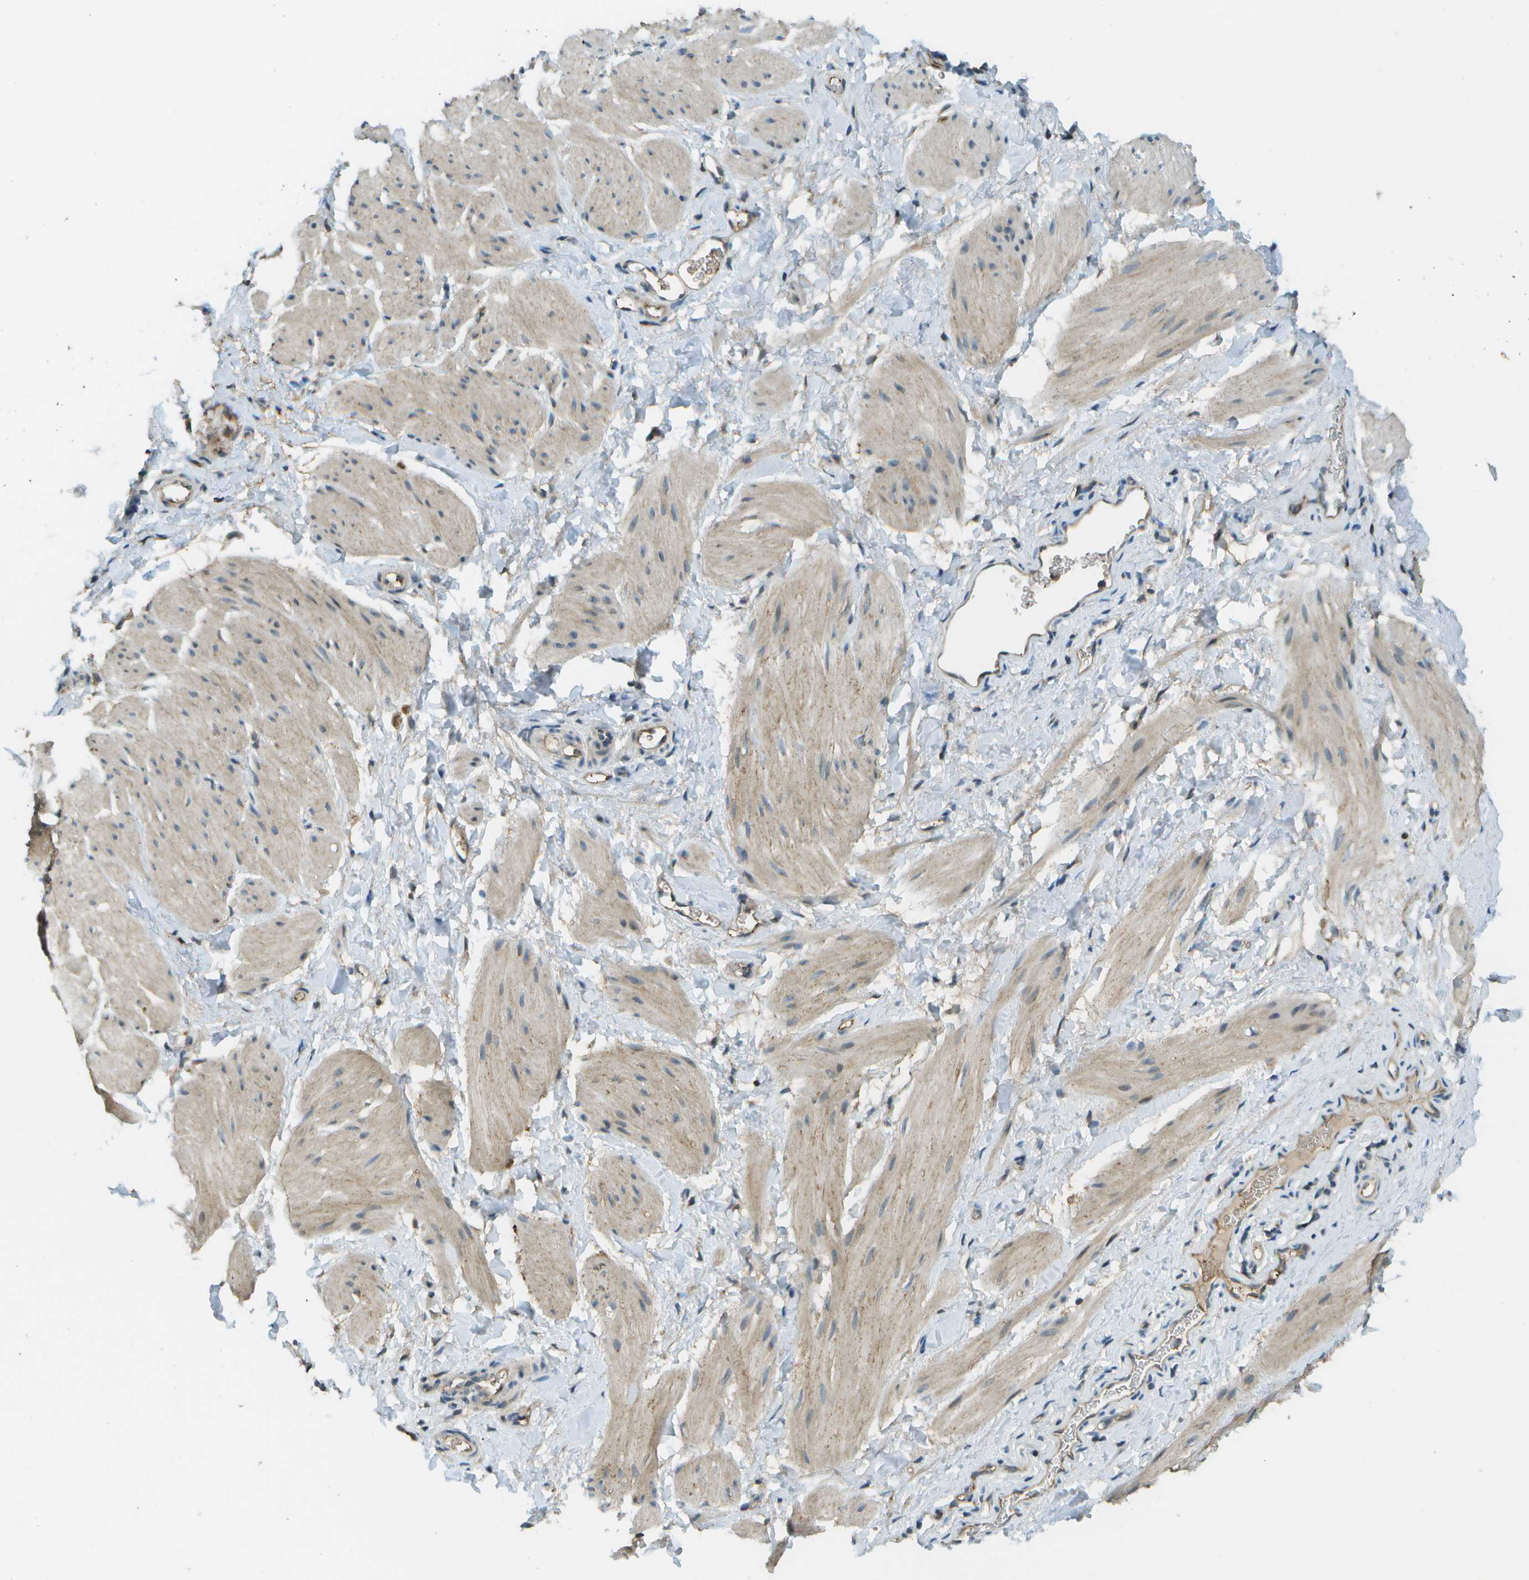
{"staining": {"intensity": "weak", "quantity": "25%-75%", "location": "cytoplasmic/membranous"}, "tissue": "smooth muscle", "cell_type": "Smooth muscle cells", "image_type": "normal", "snomed": [{"axis": "morphology", "description": "Normal tissue, NOS"}, {"axis": "topography", "description": "Smooth muscle"}], "caption": "A photomicrograph showing weak cytoplasmic/membranous positivity in about 25%-75% of smooth muscle cells in normal smooth muscle, as visualized by brown immunohistochemical staining.", "gene": "LRRC66", "patient": {"sex": "male", "age": 16}}